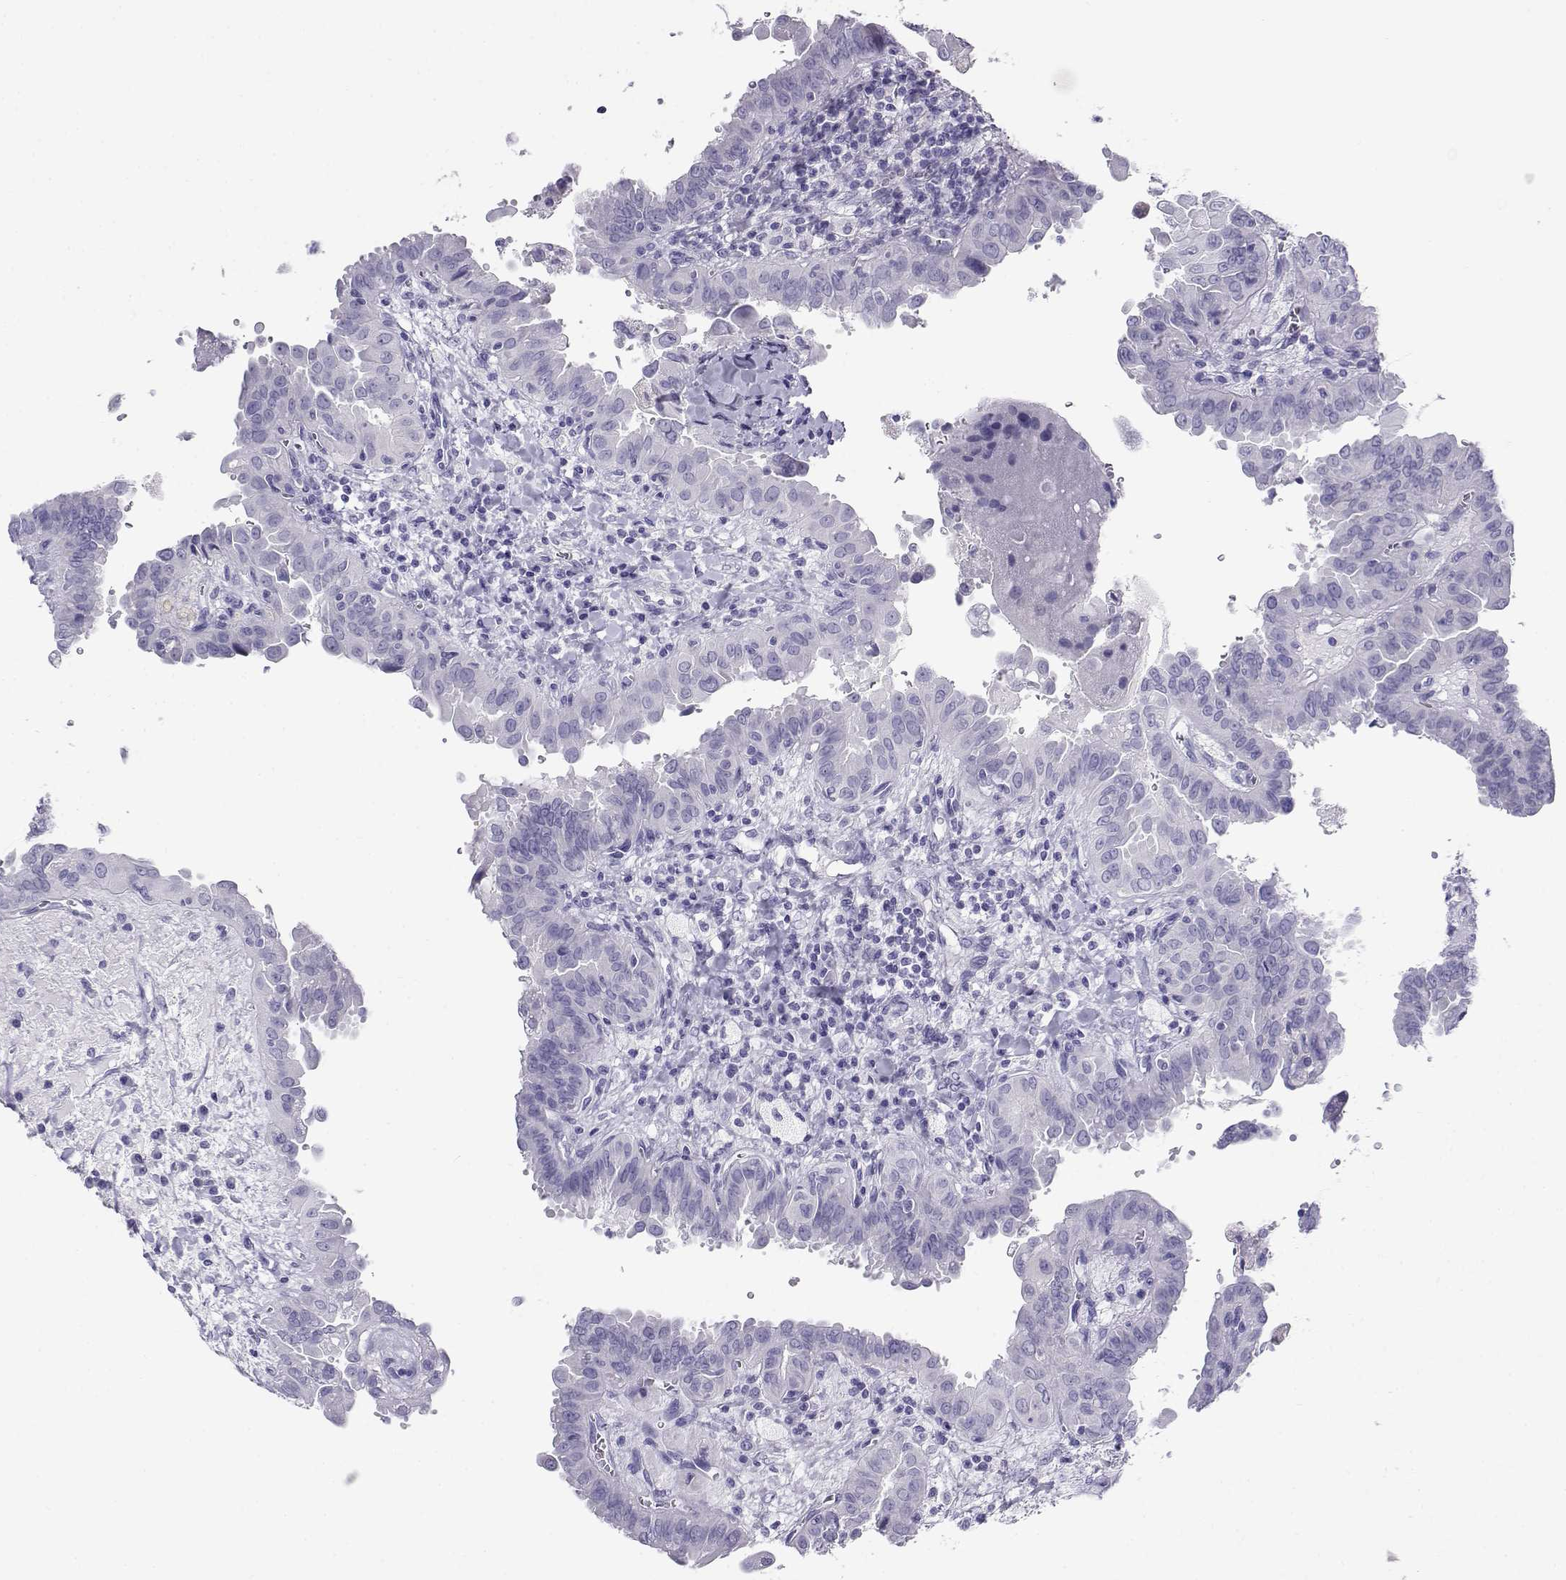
{"staining": {"intensity": "negative", "quantity": "none", "location": "none"}, "tissue": "thyroid cancer", "cell_type": "Tumor cells", "image_type": "cancer", "snomed": [{"axis": "morphology", "description": "Papillary adenocarcinoma, NOS"}, {"axis": "topography", "description": "Thyroid gland"}], "caption": "High magnification brightfield microscopy of thyroid papillary adenocarcinoma stained with DAB (brown) and counterstained with hematoxylin (blue): tumor cells show no significant expression.", "gene": "CABS1", "patient": {"sex": "female", "age": 37}}